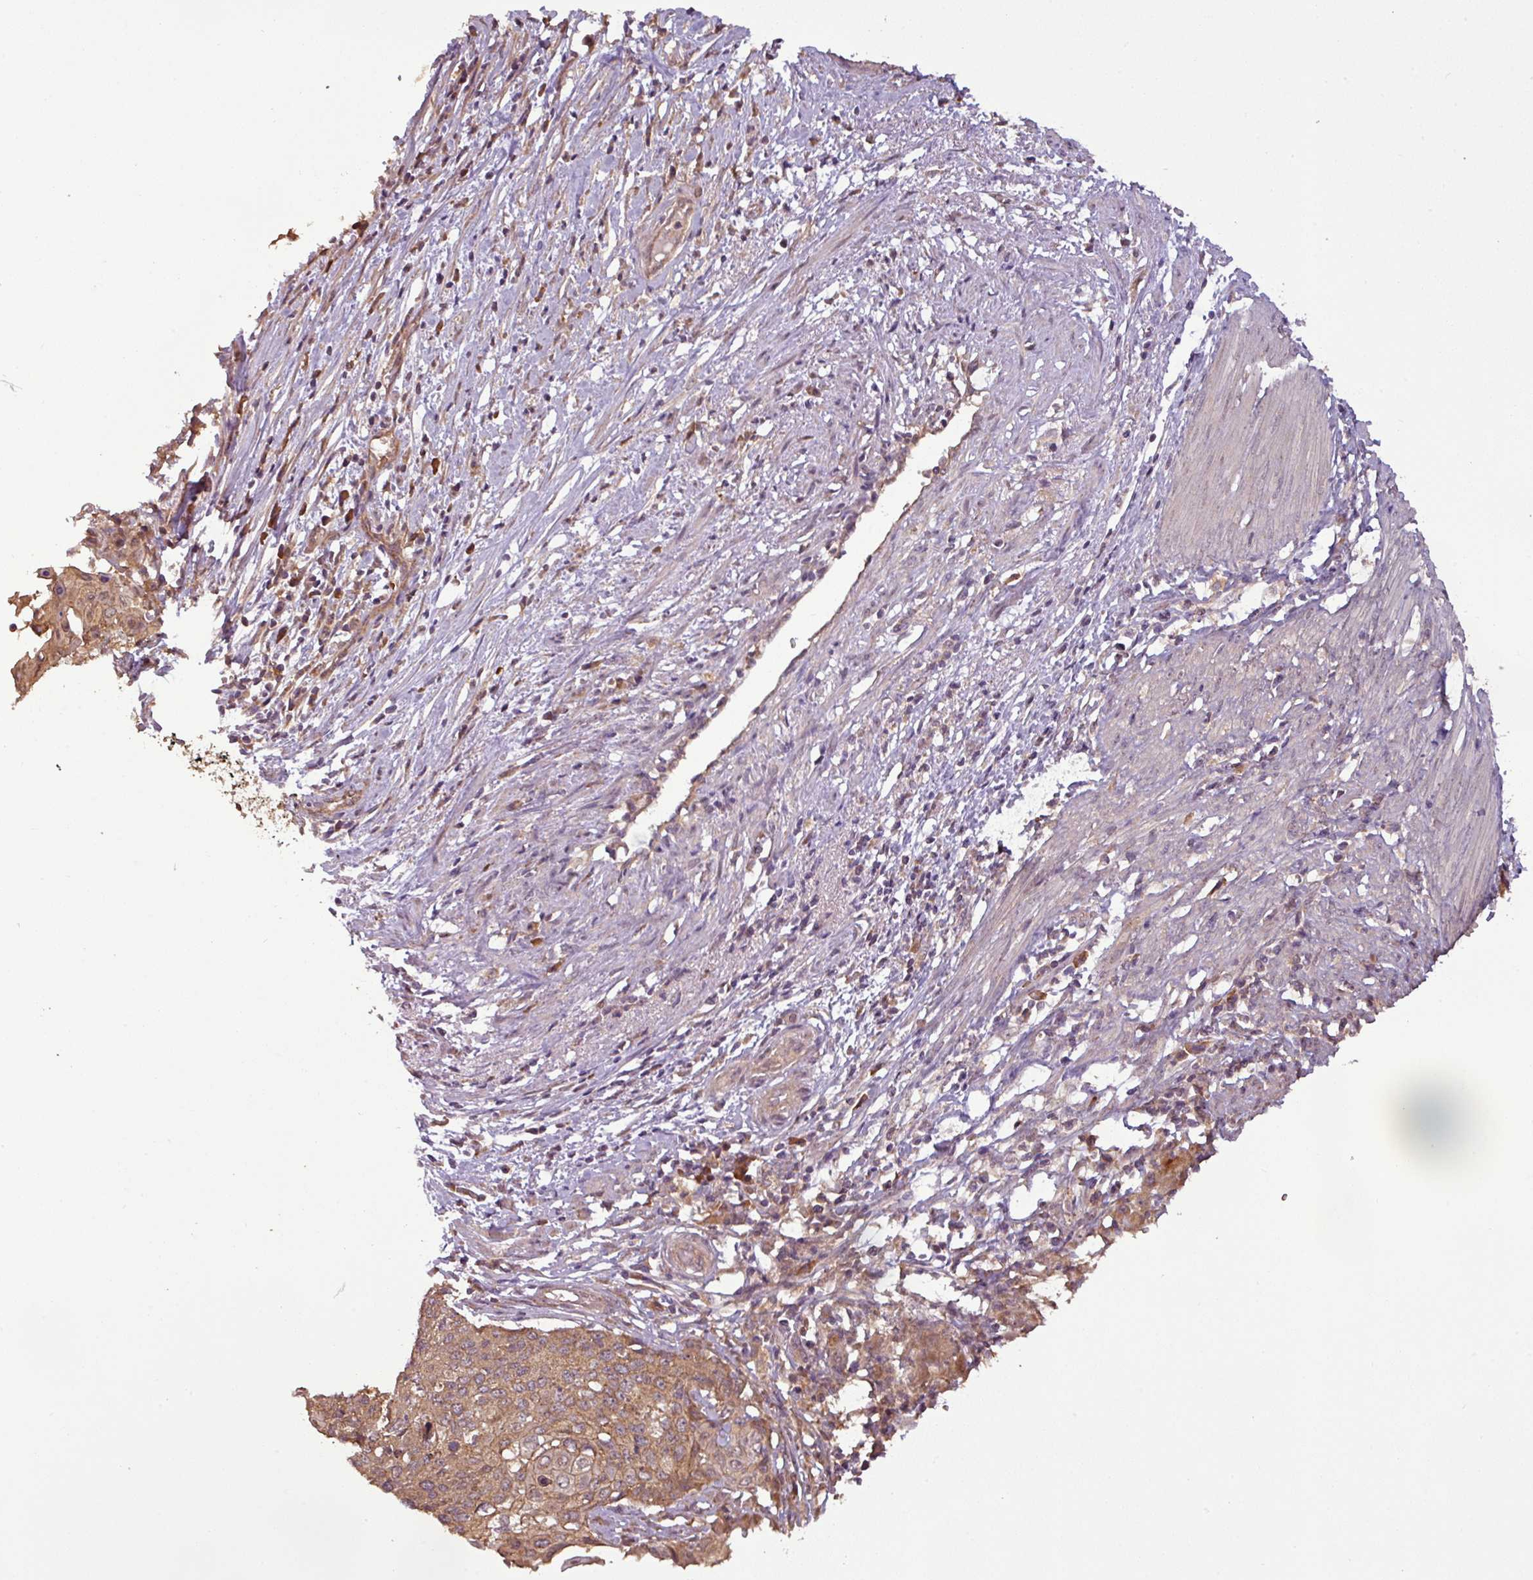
{"staining": {"intensity": "moderate", "quantity": ">75%", "location": "cytoplasmic/membranous"}, "tissue": "cervical cancer", "cell_type": "Tumor cells", "image_type": "cancer", "snomed": [{"axis": "morphology", "description": "Squamous cell carcinoma, NOS"}, {"axis": "topography", "description": "Cervix"}], "caption": "Protein expression analysis of cervical cancer shows moderate cytoplasmic/membranous staining in about >75% of tumor cells. (DAB (3,3'-diaminobenzidine) = brown stain, brightfield microscopy at high magnification).", "gene": "NT5C3A", "patient": {"sex": "female", "age": 39}}